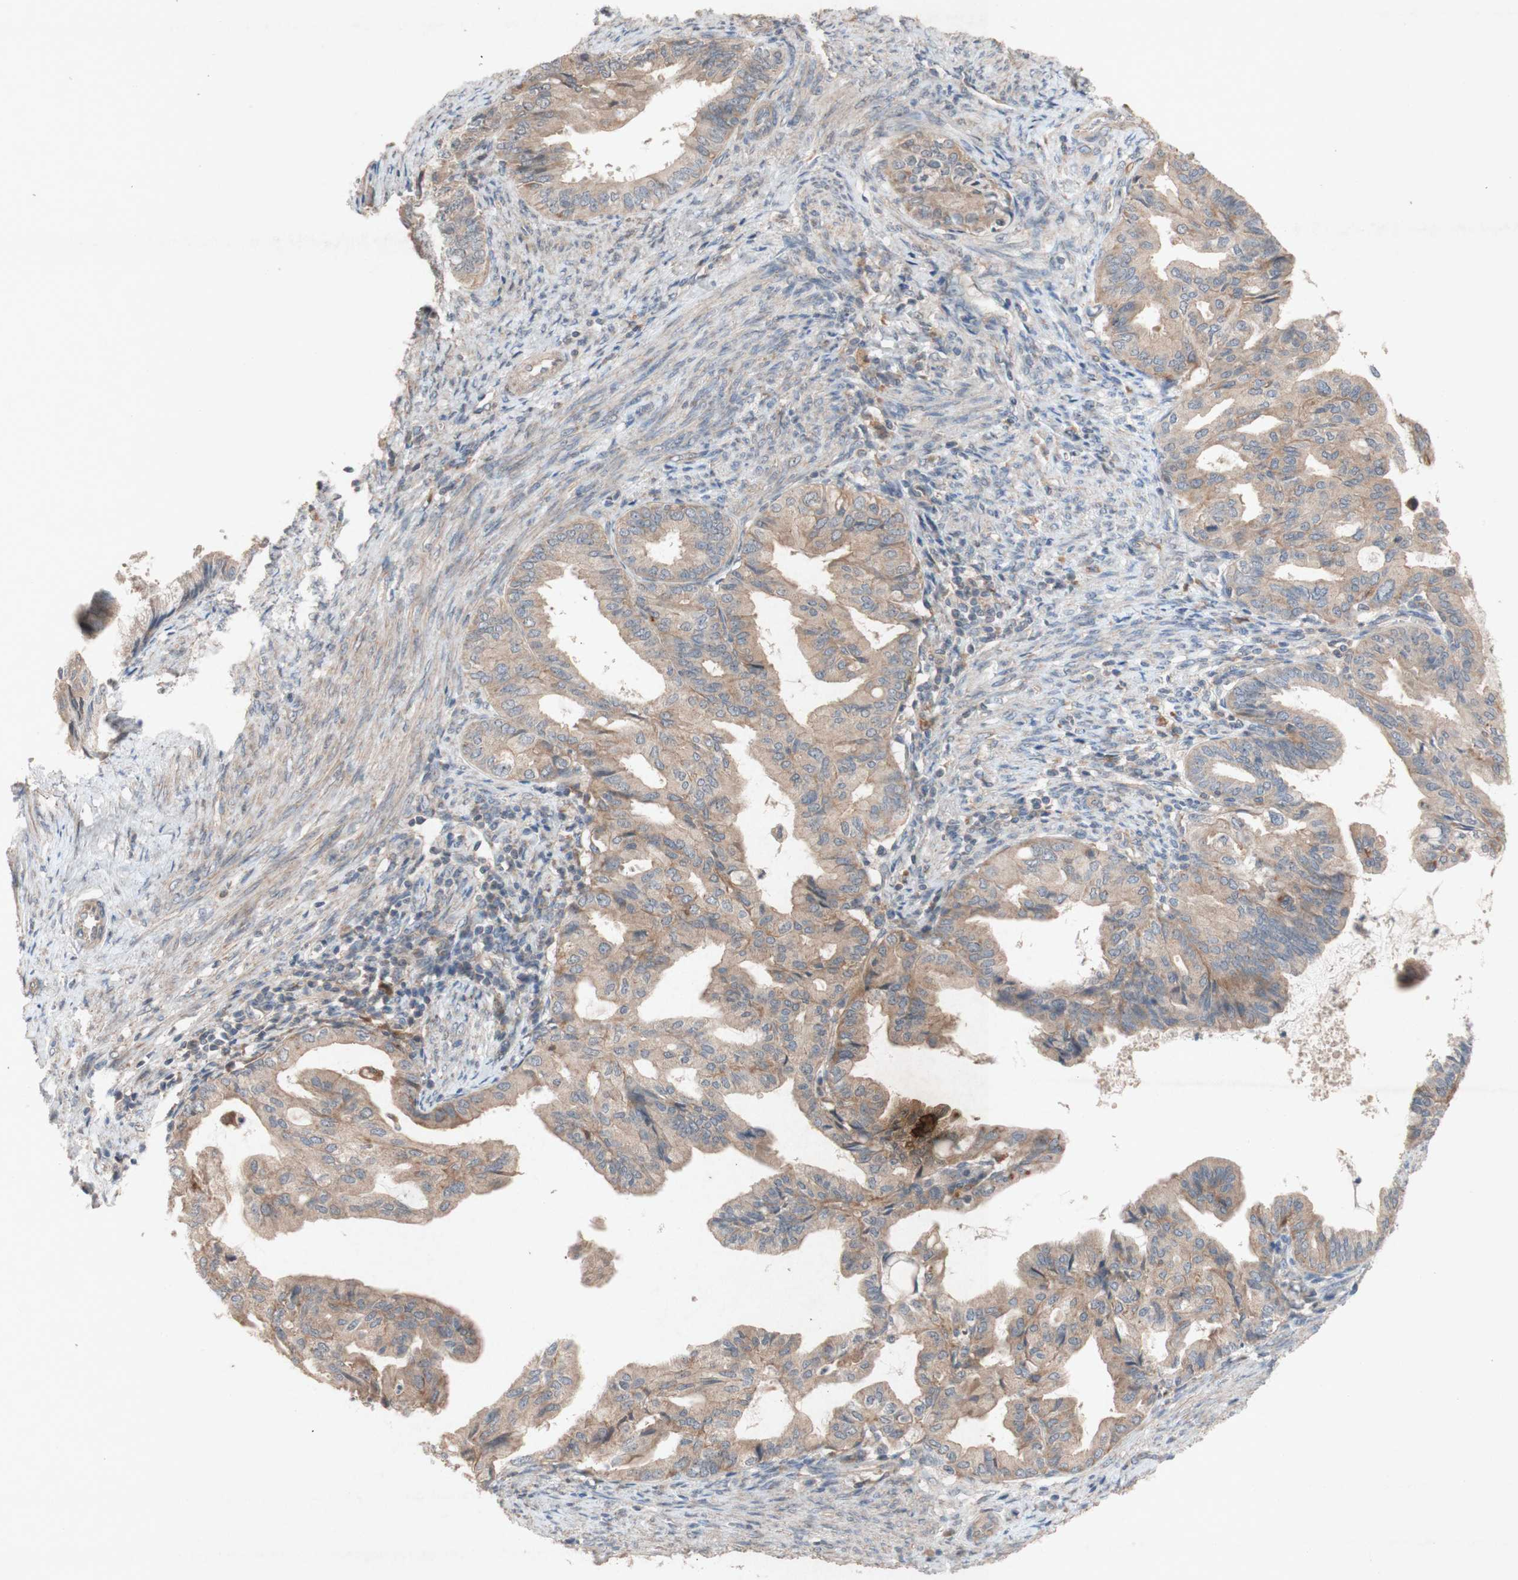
{"staining": {"intensity": "weak", "quantity": ">75%", "location": "cytoplasmic/membranous"}, "tissue": "endometrial cancer", "cell_type": "Tumor cells", "image_type": "cancer", "snomed": [{"axis": "morphology", "description": "Adenocarcinoma, NOS"}, {"axis": "topography", "description": "Endometrium"}], "caption": "High-power microscopy captured an IHC histopathology image of endometrial cancer (adenocarcinoma), revealing weak cytoplasmic/membranous staining in approximately >75% of tumor cells.", "gene": "ATP6V1F", "patient": {"sex": "female", "age": 86}}